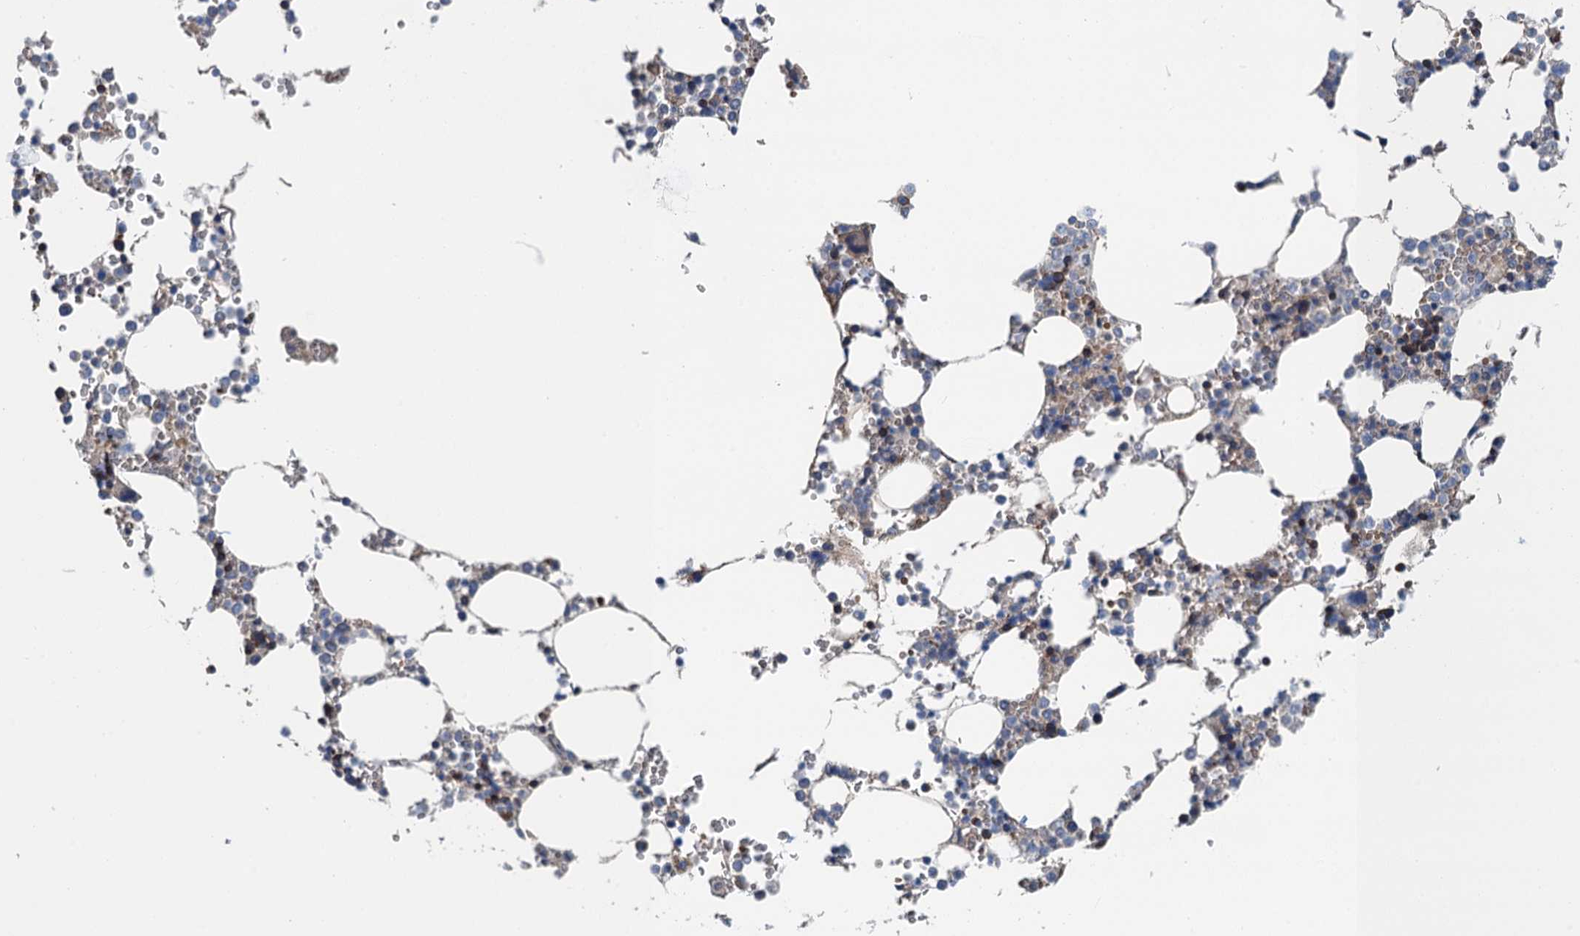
{"staining": {"intensity": "strong", "quantity": "<25%", "location": "cytoplasmic/membranous"}, "tissue": "bone marrow", "cell_type": "Hematopoietic cells", "image_type": "normal", "snomed": [{"axis": "morphology", "description": "Normal tissue, NOS"}, {"axis": "topography", "description": "Bone marrow"}], "caption": "A medium amount of strong cytoplasmic/membranous positivity is identified in about <25% of hematopoietic cells in unremarkable bone marrow.", "gene": "ROGDI", "patient": {"sex": "male", "age": 64}}